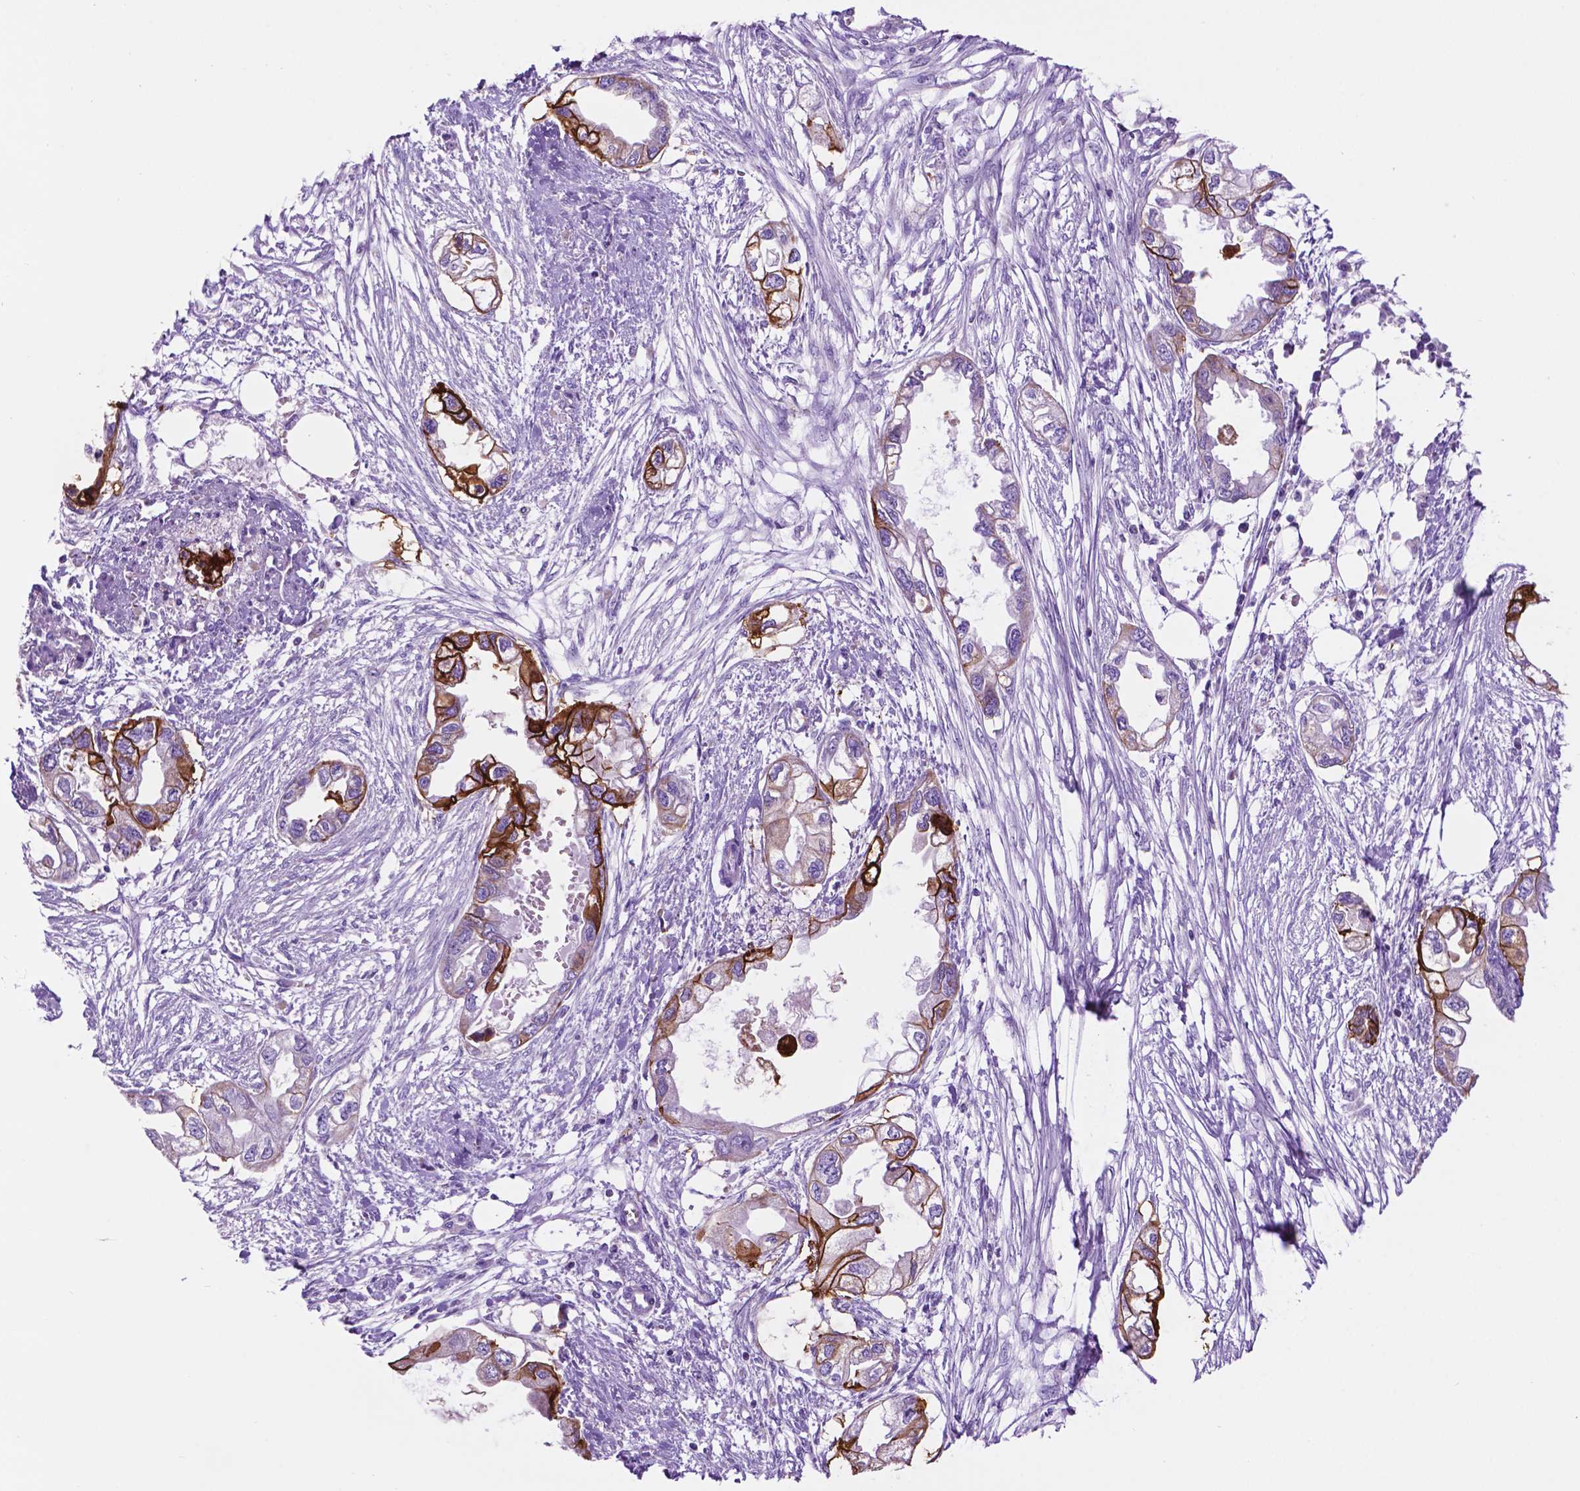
{"staining": {"intensity": "strong", "quantity": "25%-75%", "location": "cytoplasmic/membranous"}, "tissue": "endometrial cancer", "cell_type": "Tumor cells", "image_type": "cancer", "snomed": [{"axis": "morphology", "description": "Adenocarcinoma, NOS"}, {"axis": "morphology", "description": "Adenocarcinoma, metastatic, NOS"}, {"axis": "topography", "description": "Adipose tissue"}, {"axis": "topography", "description": "Endometrium"}], "caption": "Endometrial cancer stained for a protein (brown) demonstrates strong cytoplasmic/membranous positive staining in approximately 25%-75% of tumor cells.", "gene": "GDPD5", "patient": {"sex": "female", "age": 67}}